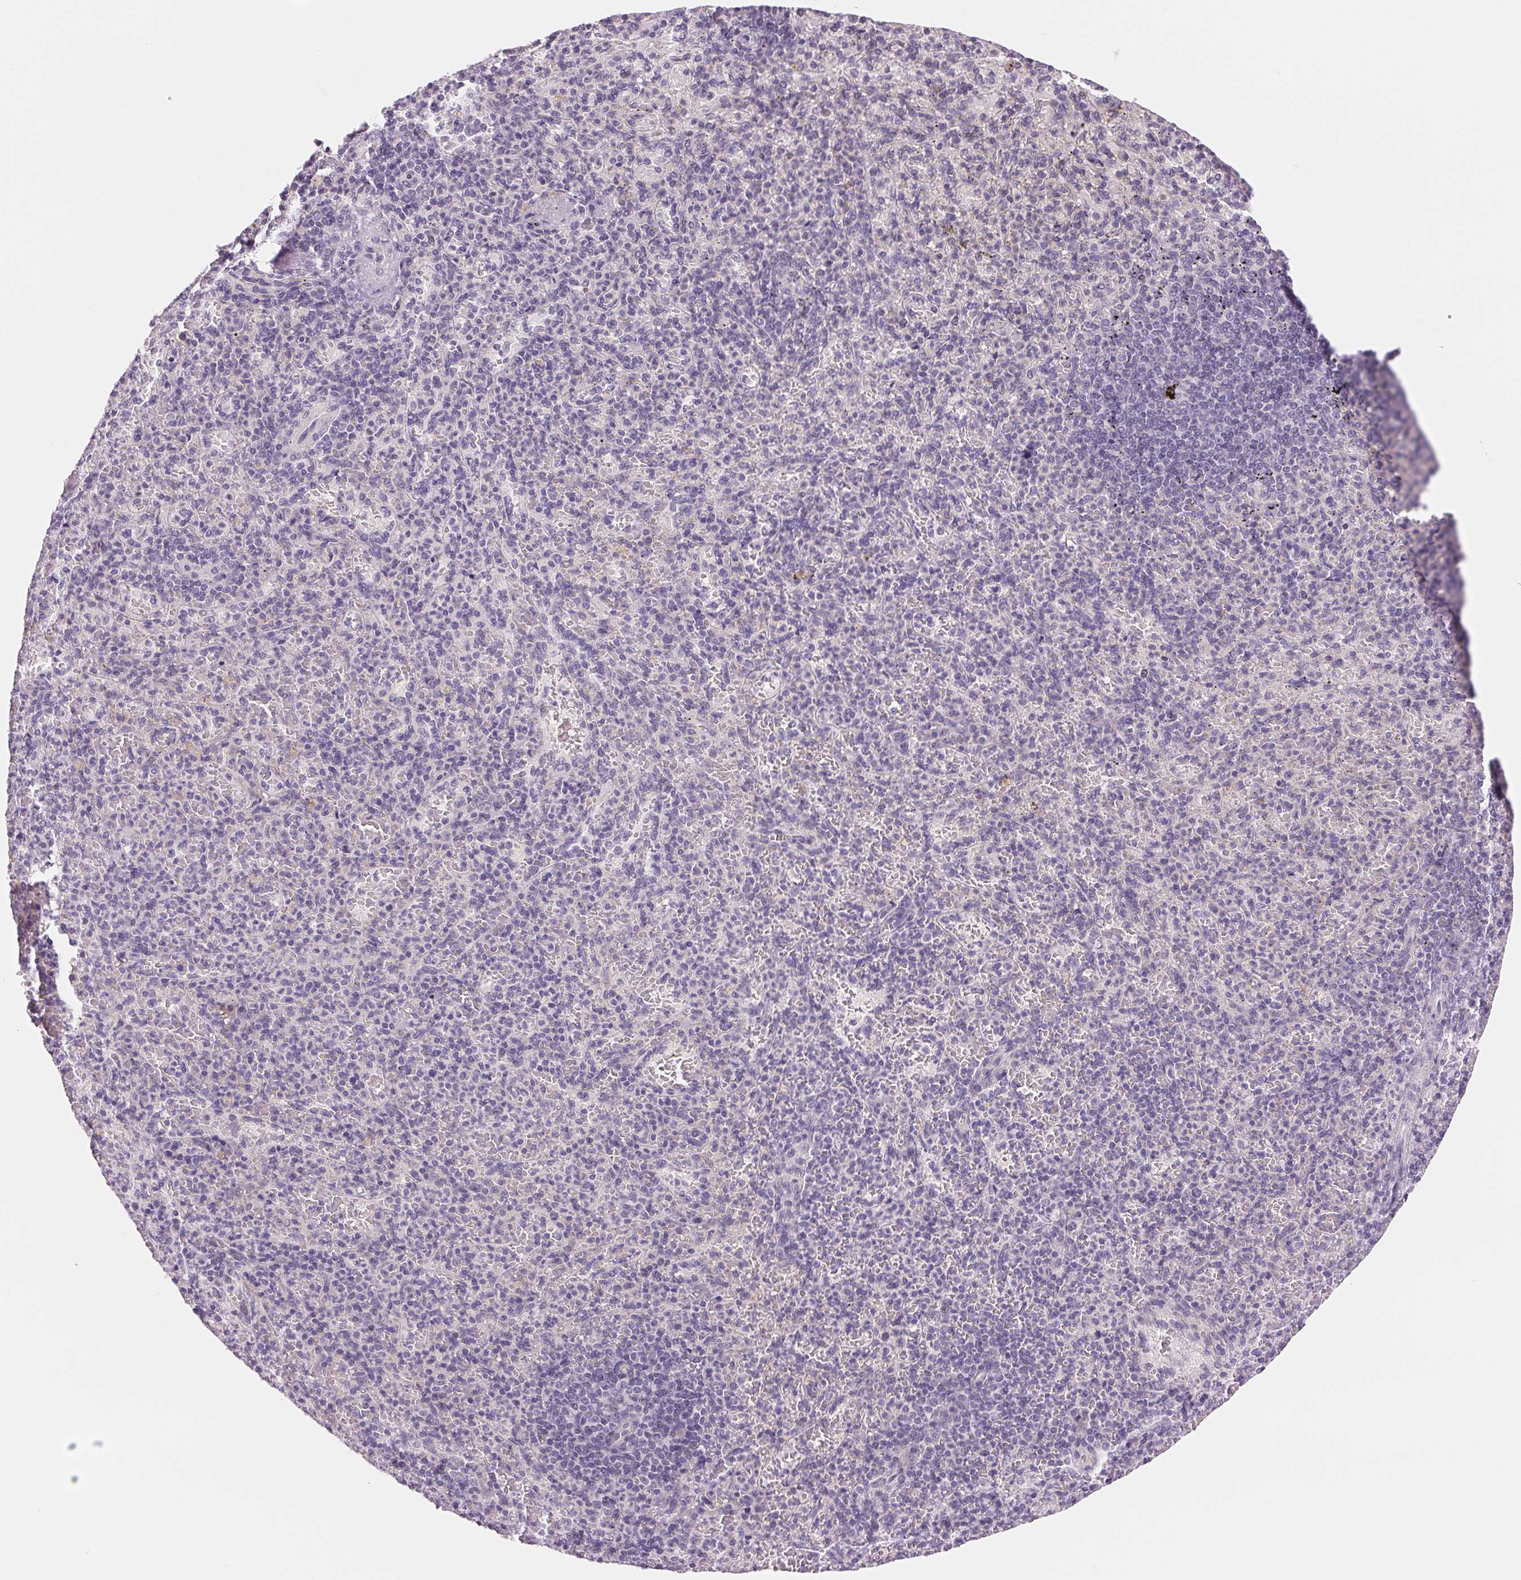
{"staining": {"intensity": "negative", "quantity": "none", "location": "none"}, "tissue": "spleen", "cell_type": "Cells in red pulp", "image_type": "normal", "snomed": [{"axis": "morphology", "description": "Normal tissue, NOS"}, {"axis": "topography", "description": "Spleen"}], "caption": "The histopathology image demonstrates no significant expression in cells in red pulp of spleen. (DAB immunohistochemistry (IHC) visualized using brightfield microscopy, high magnification).", "gene": "CCDC168", "patient": {"sex": "female", "age": 74}}